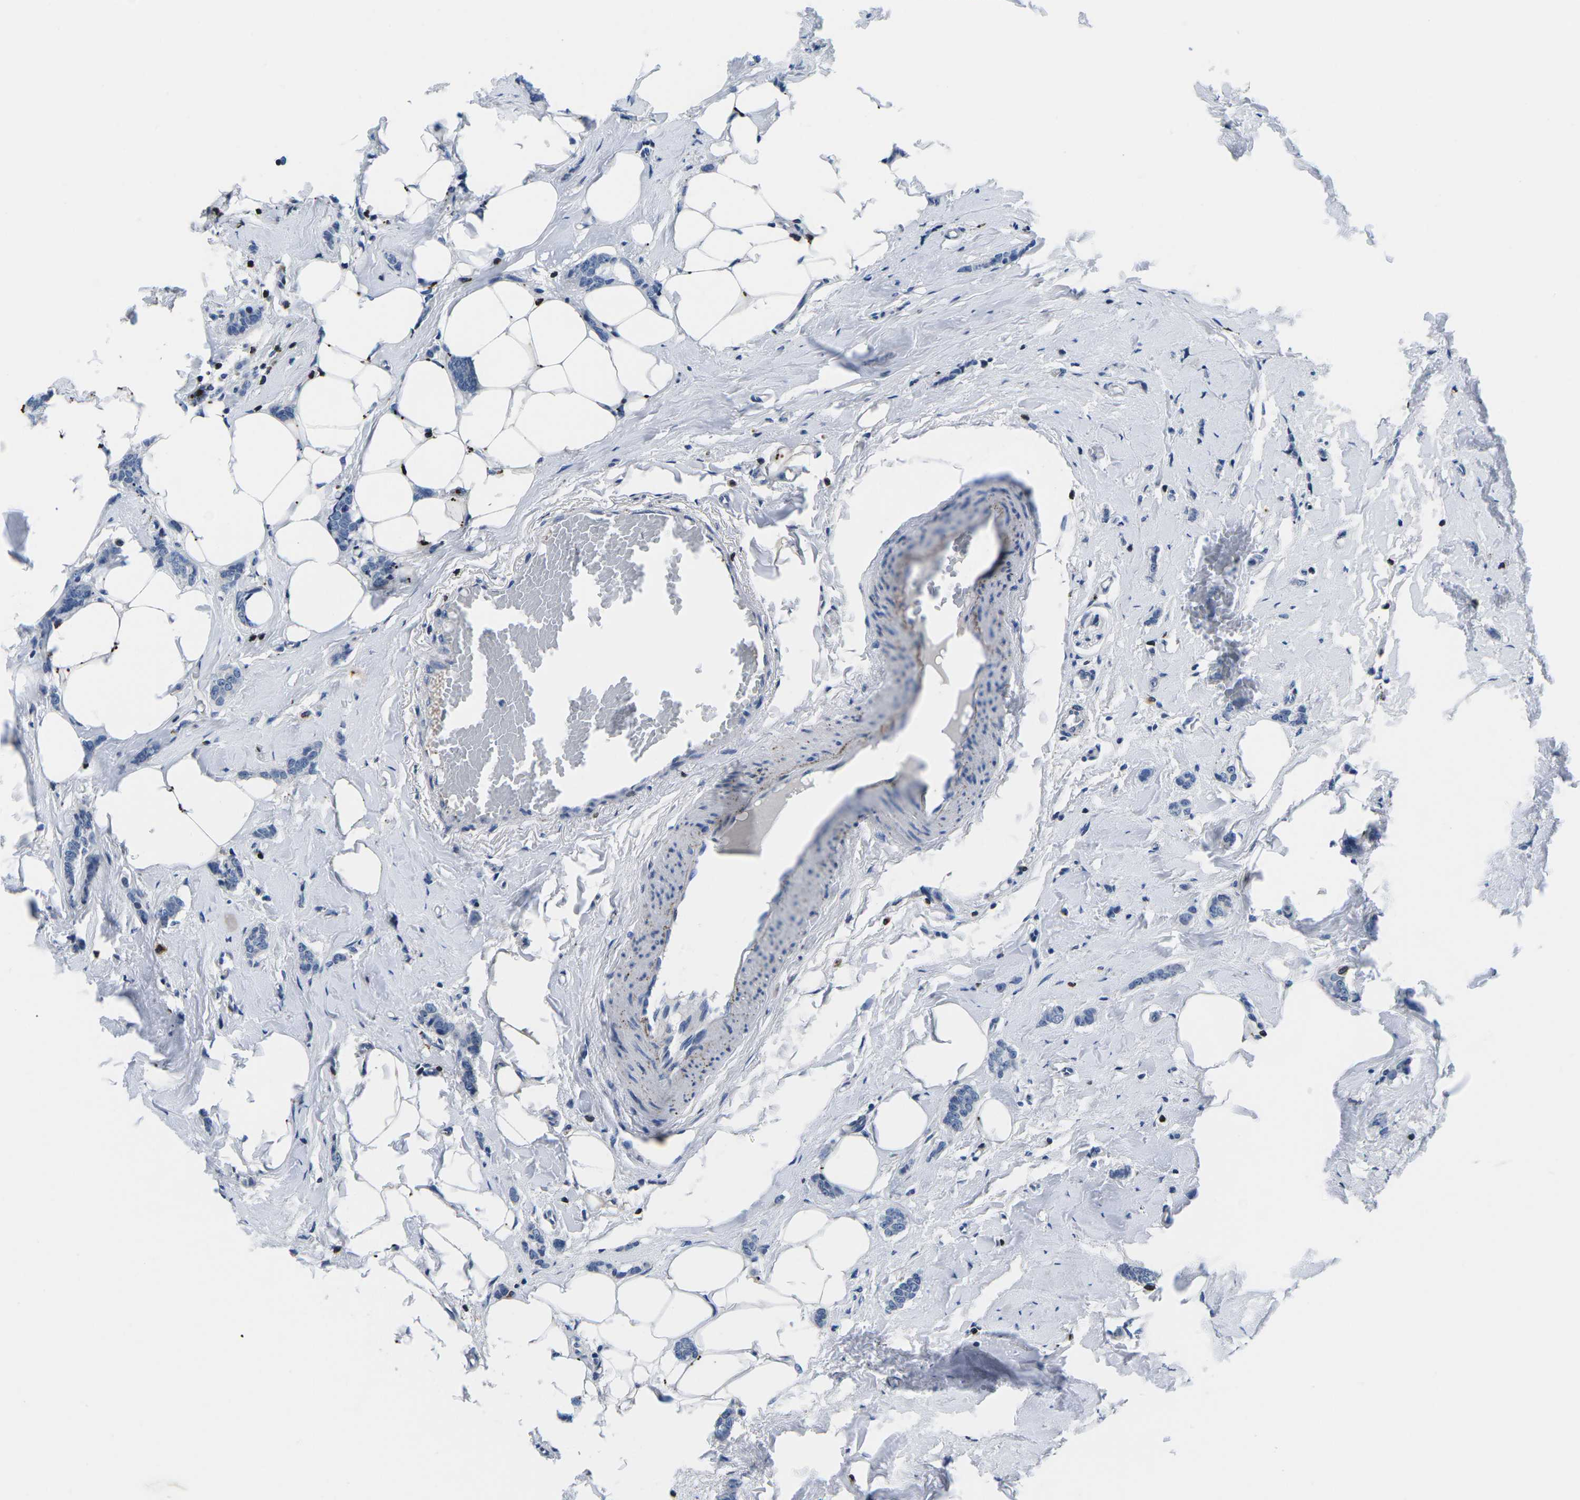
{"staining": {"intensity": "negative", "quantity": "none", "location": "none"}, "tissue": "breast cancer", "cell_type": "Tumor cells", "image_type": "cancer", "snomed": [{"axis": "morphology", "description": "Lobular carcinoma"}, {"axis": "topography", "description": "Skin"}, {"axis": "topography", "description": "Breast"}], "caption": "Tumor cells are negative for protein expression in human lobular carcinoma (breast).", "gene": "CTSW", "patient": {"sex": "female", "age": 46}}